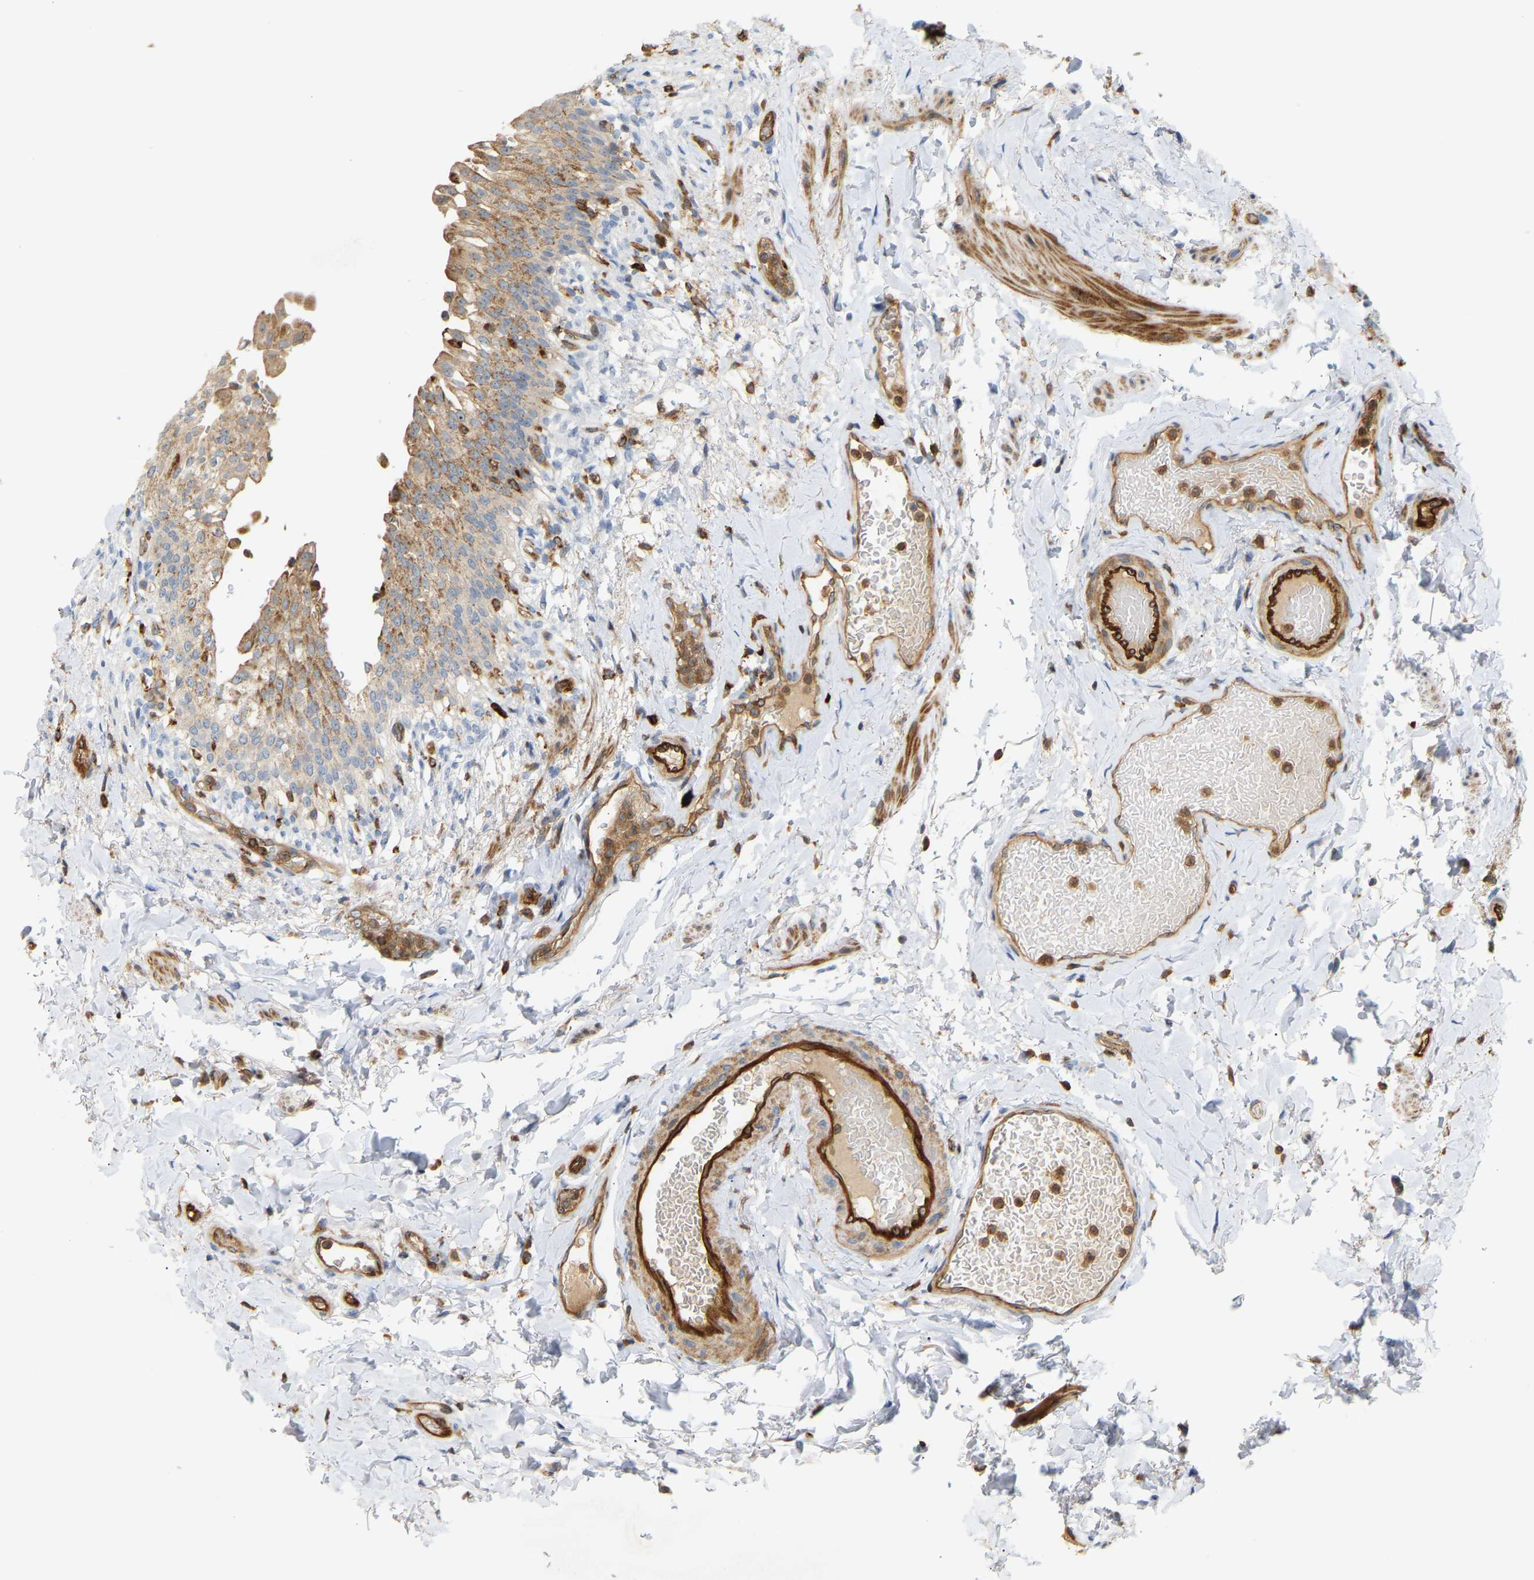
{"staining": {"intensity": "moderate", "quantity": ">75%", "location": "cytoplasmic/membranous"}, "tissue": "urinary bladder", "cell_type": "Urothelial cells", "image_type": "normal", "snomed": [{"axis": "morphology", "description": "Normal tissue, NOS"}, {"axis": "topography", "description": "Urinary bladder"}], "caption": "The immunohistochemical stain highlights moderate cytoplasmic/membranous staining in urothelial cells of unremarkable urinary bladder. Using DAB (brown) and hematoxylin (blue) stains, captured at high magnification using brightfield microscopy.", "gene": "PLCG2", "patient": {"sex": "female", "age": 60}}